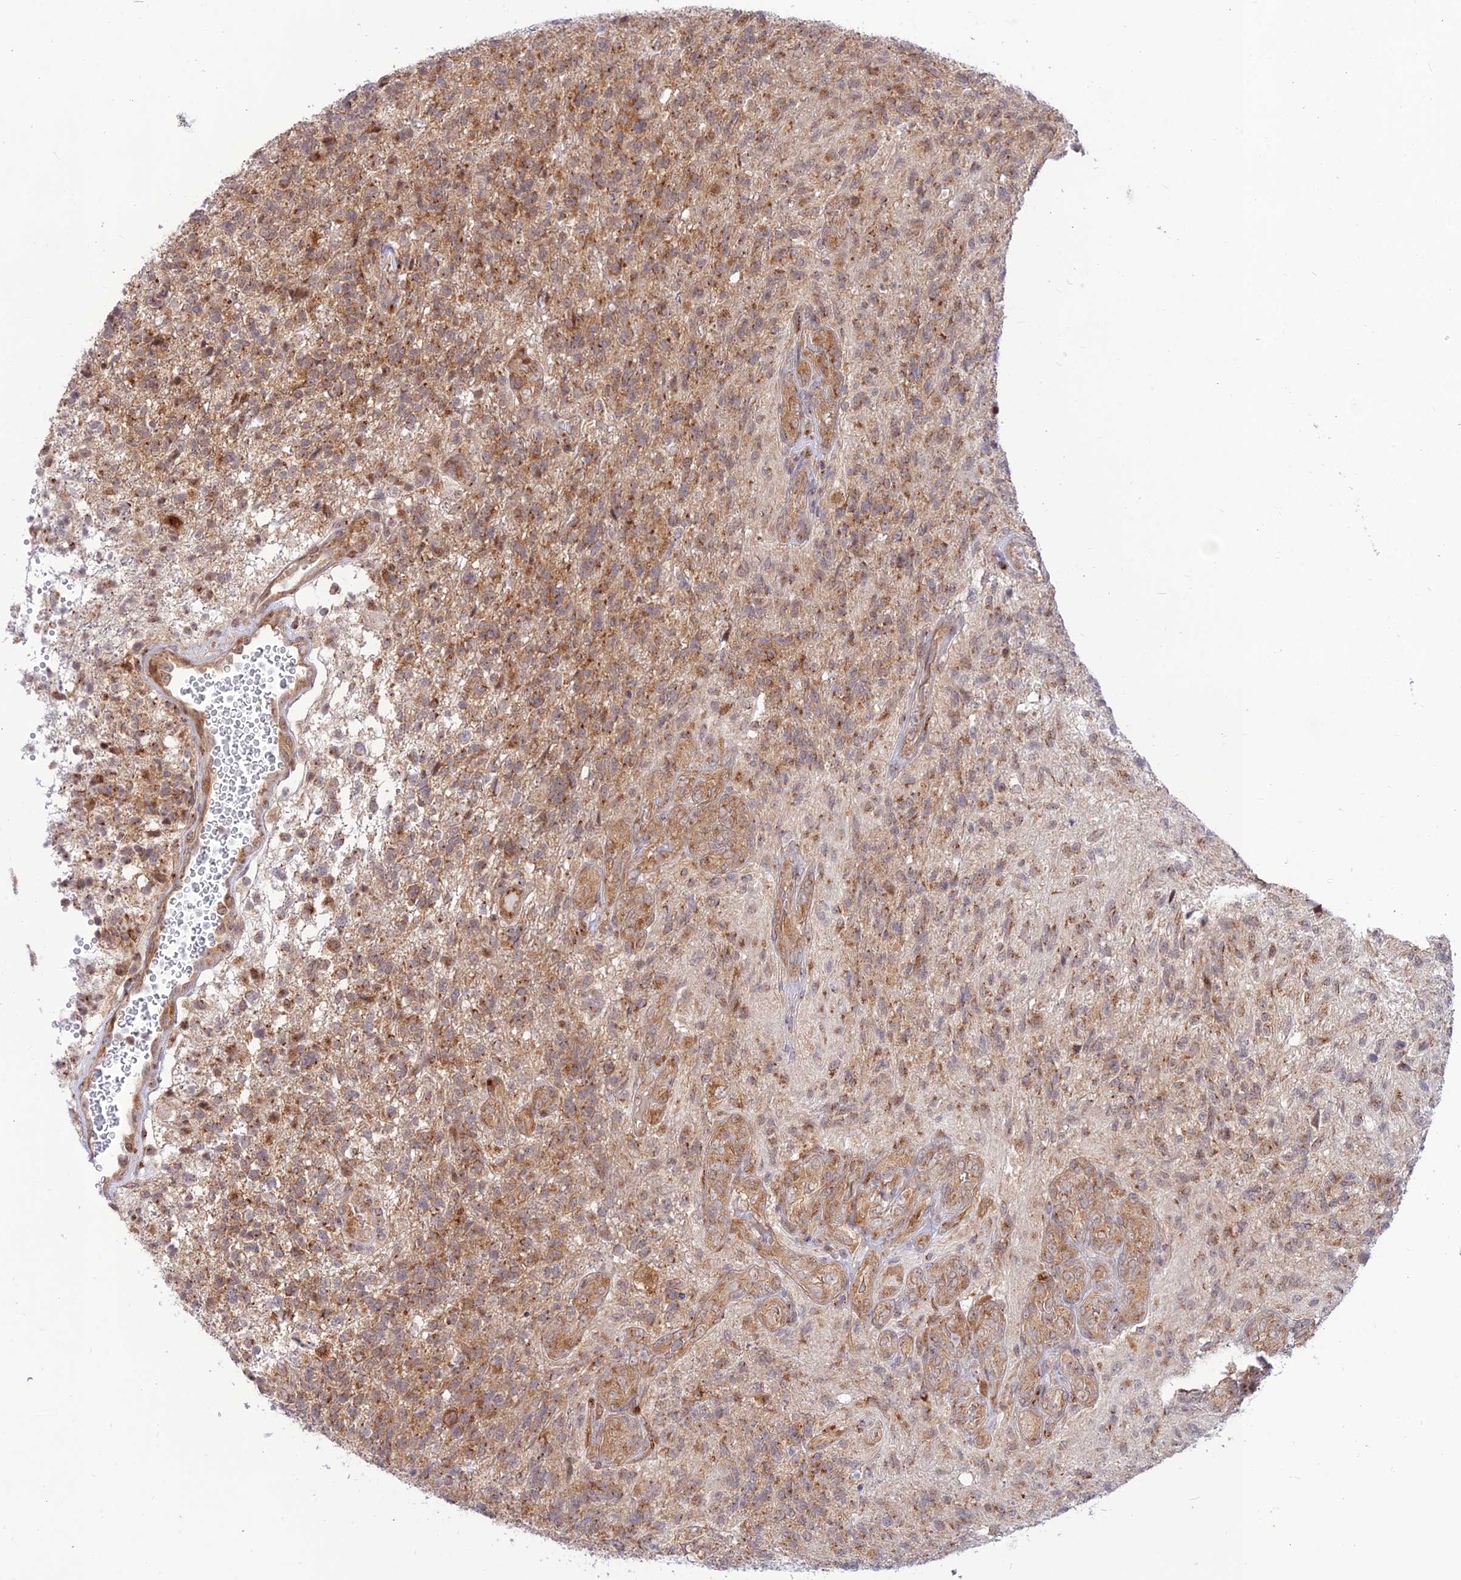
{"staining": {"intensity": "moderate", "quantity": ">75%", "location": "cytoplasmic/membranous"}, "tissue": "glioma", "cell_type": "Tumor cells", "image_type": "cancer", "snomed": [{"axis": "morphology", "description": "Glioma, malignant, High grade"}, {"axis": "topography", "description": "Brain"}], "caption": "Tumor cells display medium levels of moderate cytoplasmic/membranous staining in about >75% of cells in malignant glioma (high-grade).", "gene": "GOLGA3", "patient": {"sex": "male", "age": 56}}